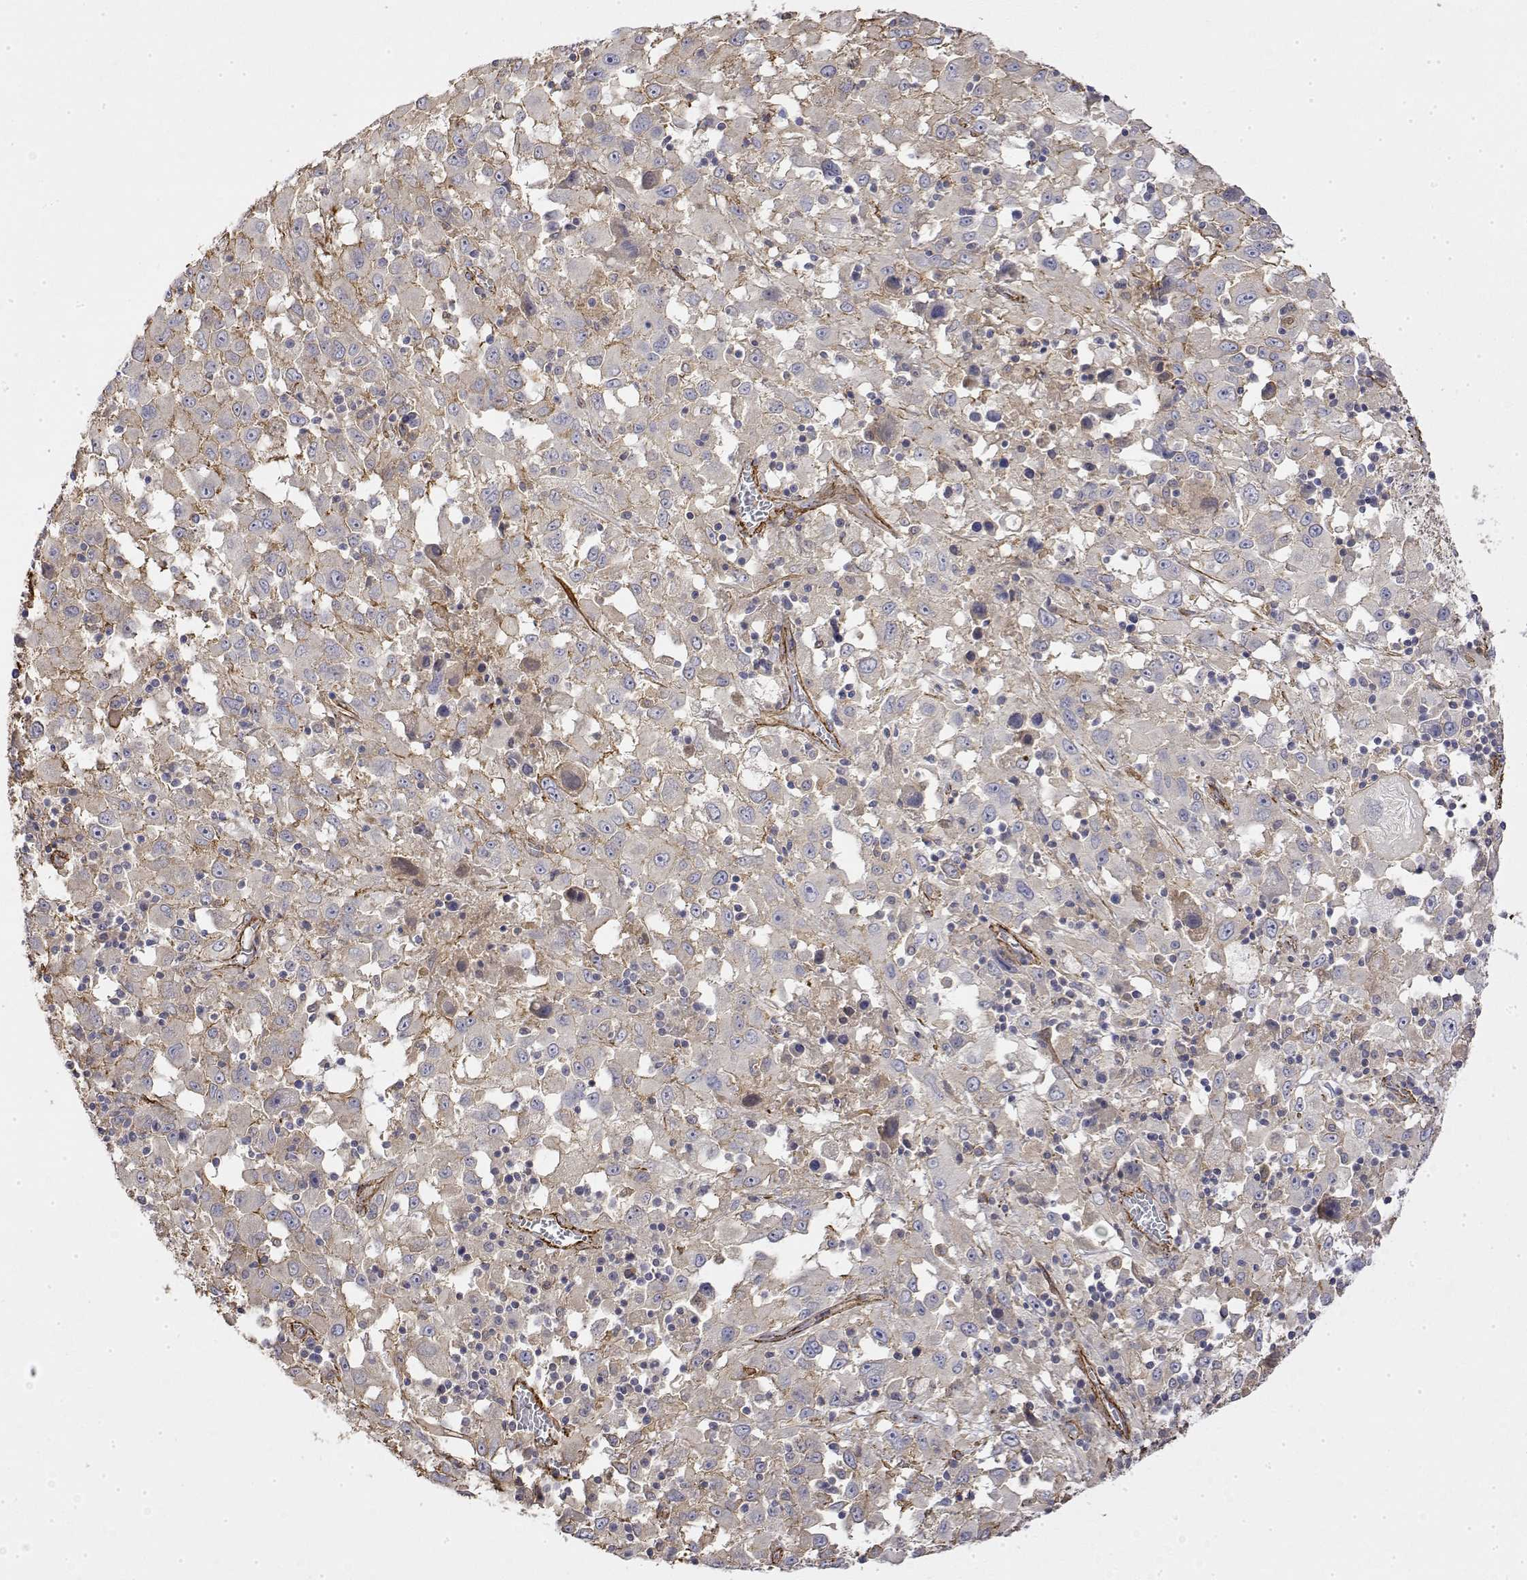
{"staining": {"intensity": "weak", "quantity": "<25%", "location": "cytoplasmic/membranous"}, "tissue": "melanoma", "cell_type": "Tumor cells", "image_type": "cancer", "snomed": [{"axis": "morphology", "description": "Malignant melanoma, Metastatic site"}, {"axis": "topography", "description": "Soft tissue"}], "caption": "Human malignant melanoma (metastatic site) stained for a protein using immunohistochemistry reveals no staining in tumor cells.", "gene": "SOWAHD", "patient": {"sex": "male", "age": 50}}